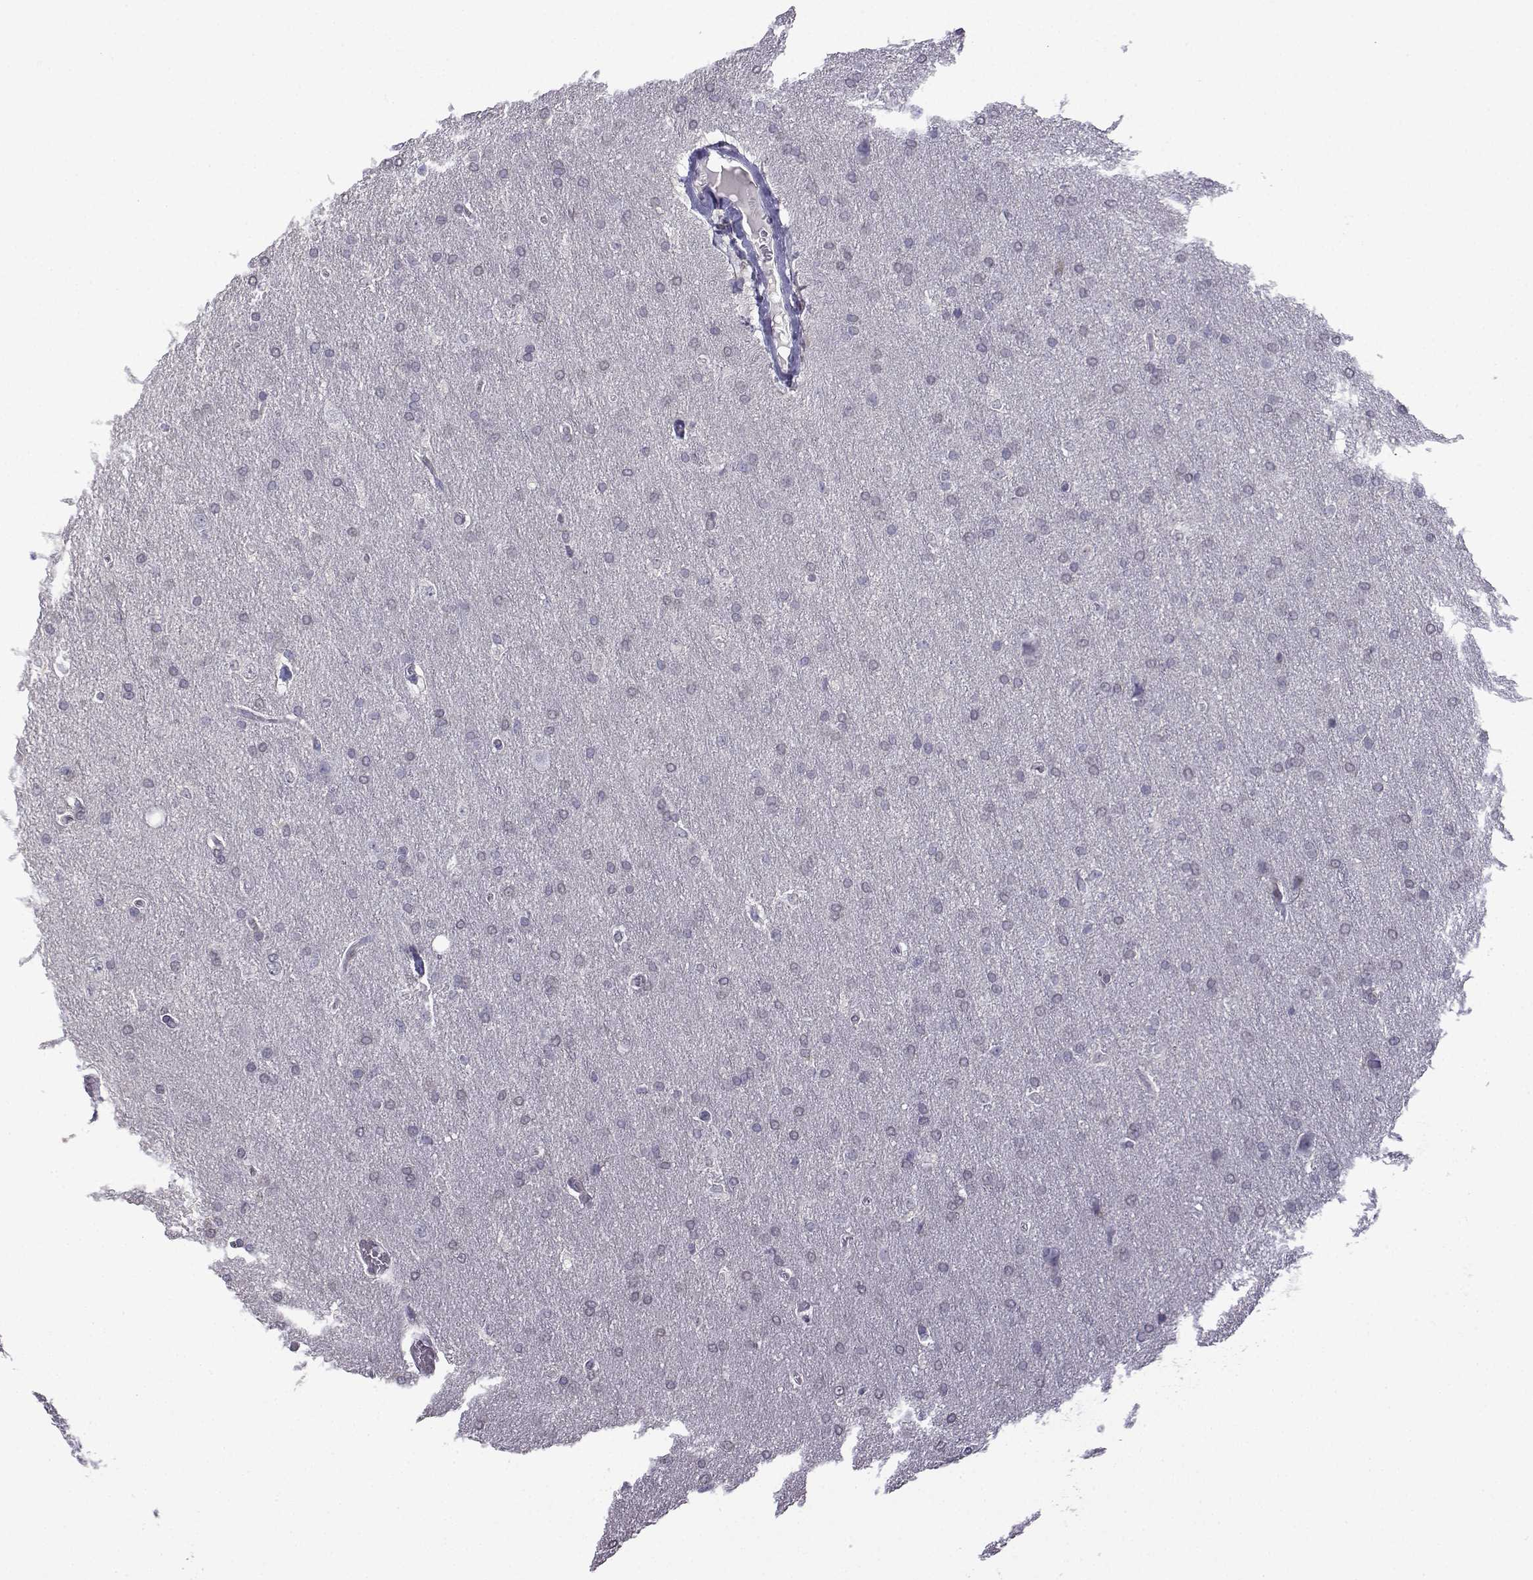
{"staining": {"intensity": "negative", "quantity": "none", "location": "none"}, "tissue": "glioma", "cell_type": "Tumor cells", "image_type": "cancer", "snomed": [{"axis": "morphology", "description": "Glioma, malignant, Low grade"}, {"axis": "topography", "description": "Brain"}], "caption": "Glioma was stained to show a protein in brown. There is no significant expression in tumor cells. (Immunohistochemistry, brightfield microscopy, high magnification).", "gene": "CFAP70", "patient": {"sex": "female", "age": 32}}